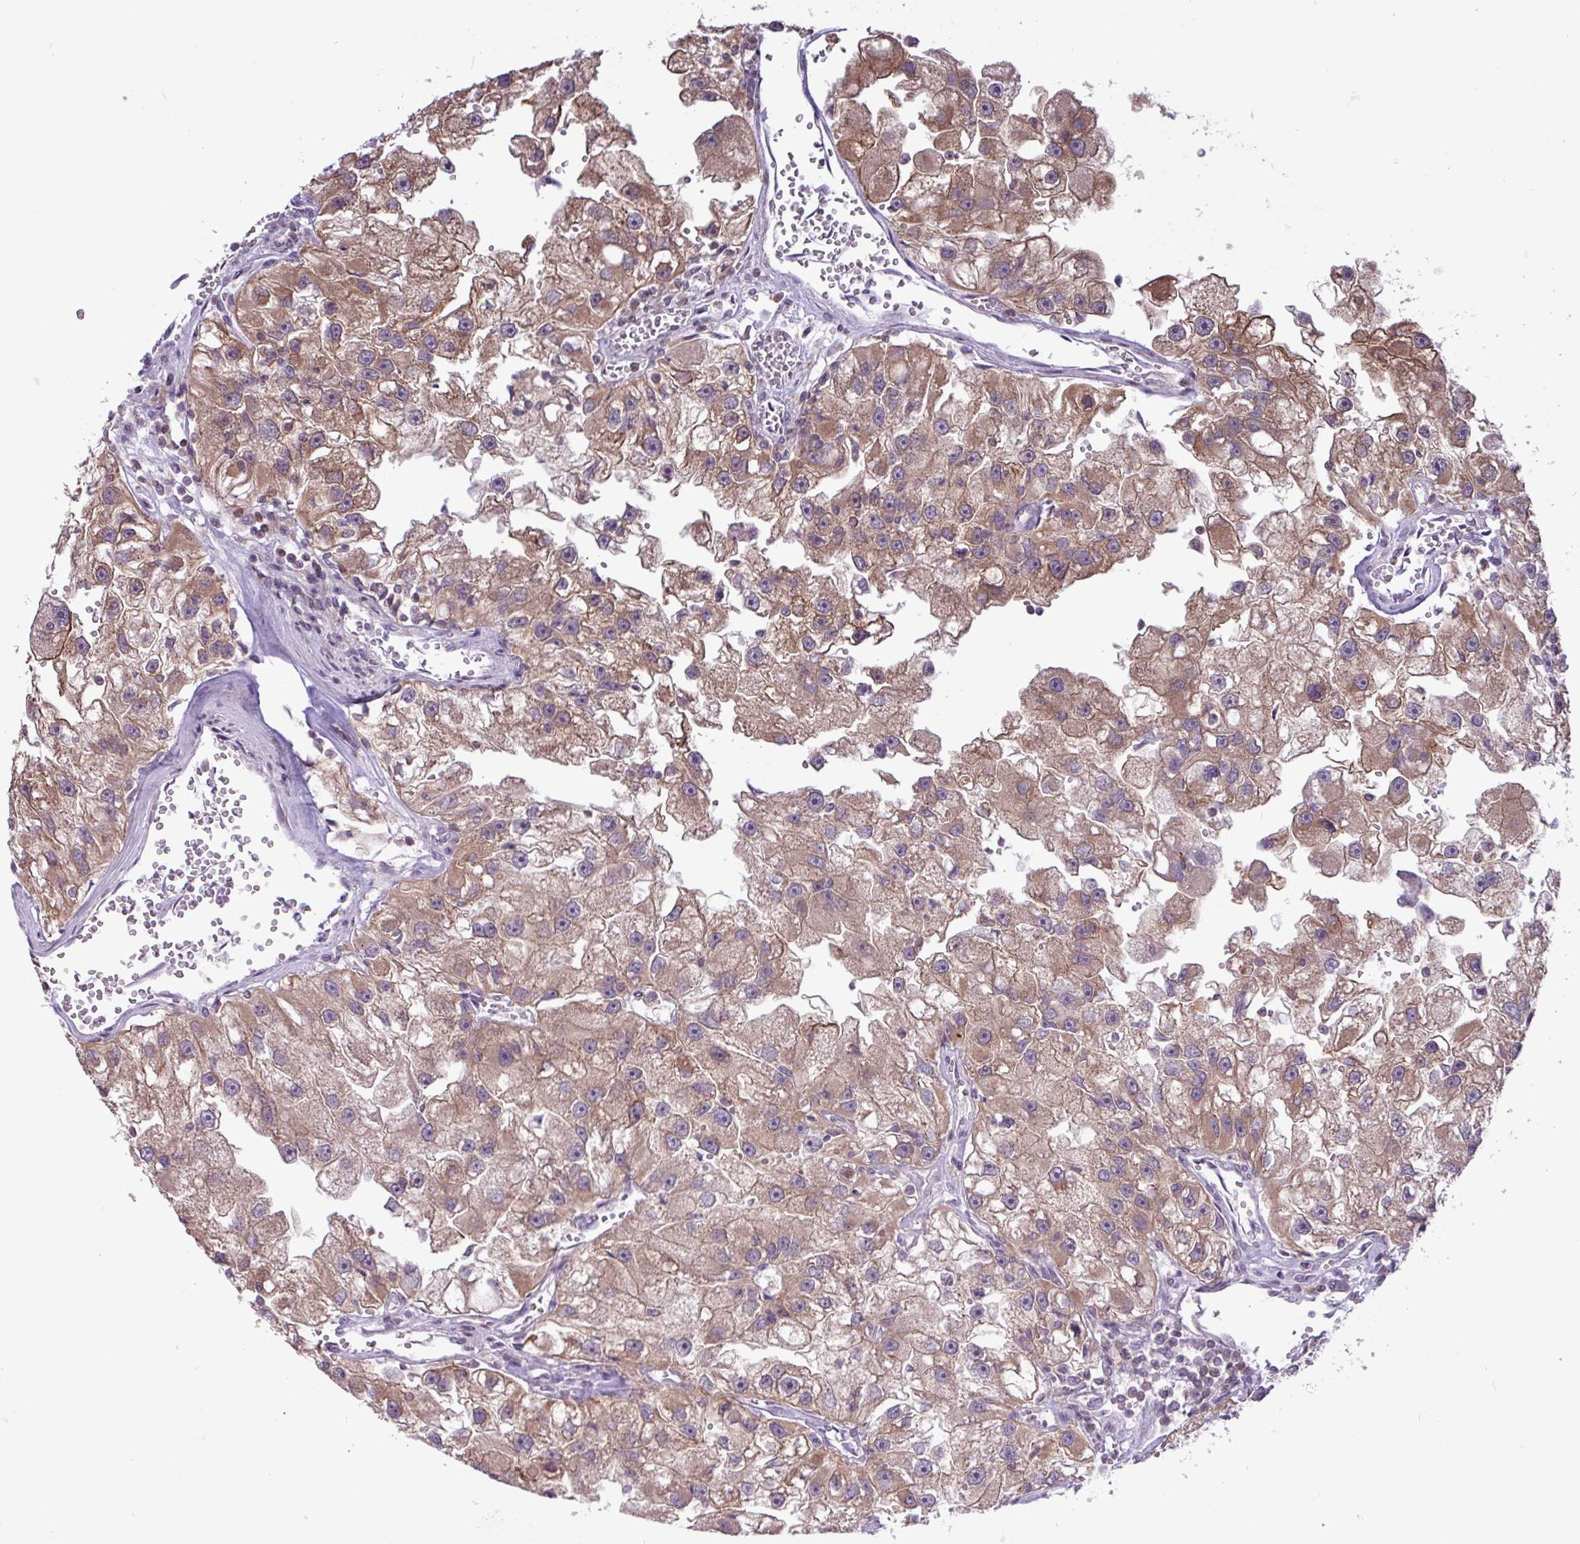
{"staining": {"intensity": "moderate", "quantity": ">75%", "location": "cytoplasmic/membranous"}, "tissue": "renal cancer", "cell_type": "Tumor cells", "image_type": "cancer", "snomed": [{"axis": "morphology", "description": "Adenocarcinoma, NOS"}, {"axis": "topography", "description": "Kidney"}], "caption": "A high-resolution photomicrograph shows IHC staining of renal cancer (adenocarcinoma), which shows moderate cytoplasmic/membranous staining in approximately >75% of tumor cells.", "gene": "RTL3", "patient": {"sex": "male", "age": 63}}